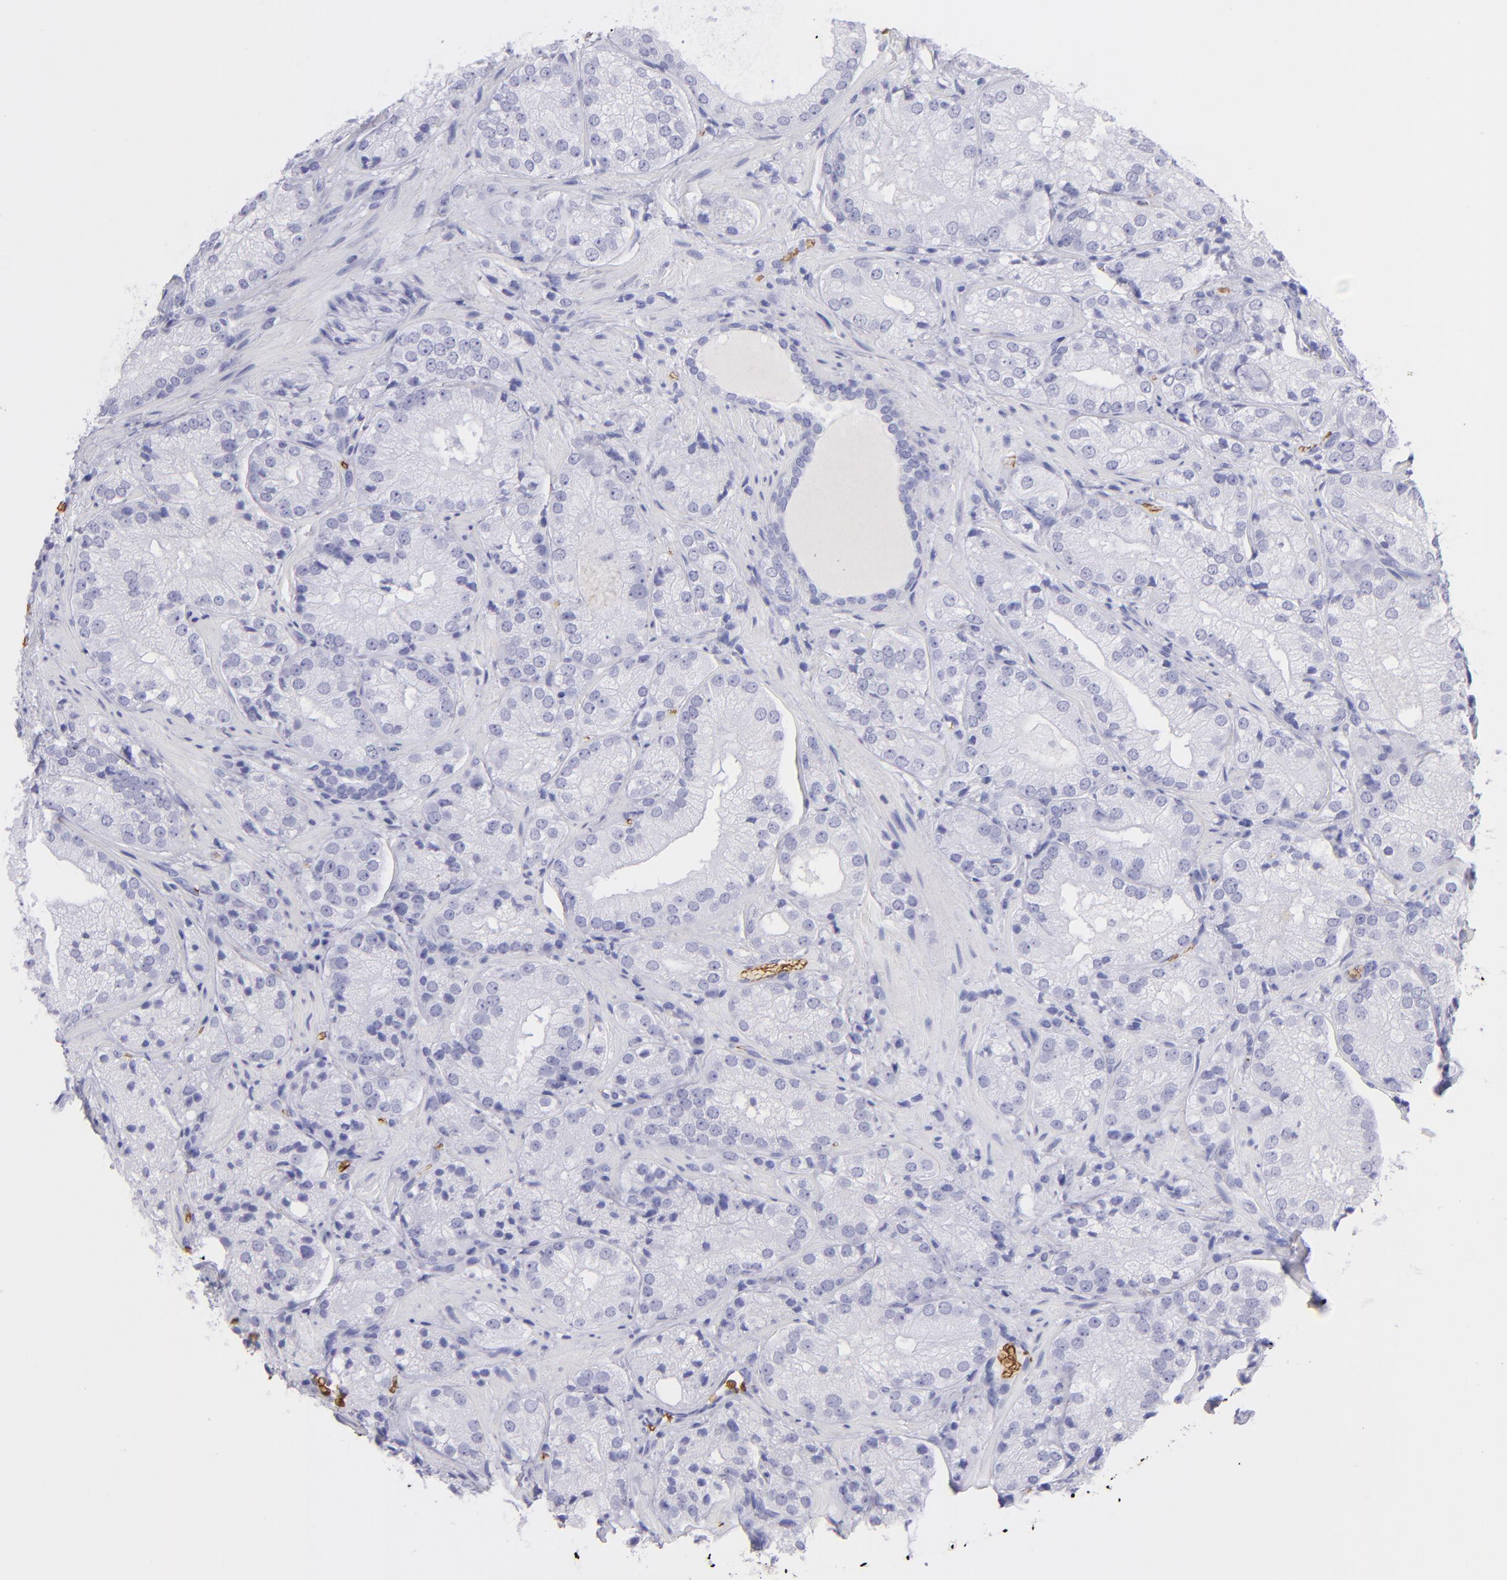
{"staining": {"intensity": "negative", "quantity": "none", "location": "none"}, "tissue": "prostate cancer", "cell_type": "Tumor cells", "image_type": "cancer", "snomed": [{"axis": "morphology", "description": "Adenocarcinoma, Low grade"}, {"axis": "topography", "description": "Prostate"}], "caption": "A high-resolution micrograph shows IHC staining of adenocarcinoma (low-grade) (prostate), which reveals no significant expression in tumor cells. (DAB immunohistochemistry (IHC) visualized using brightfield microscopy, high magnification).", "gene": "GYPA", "patient": {"sex": "male", "age": 60}}